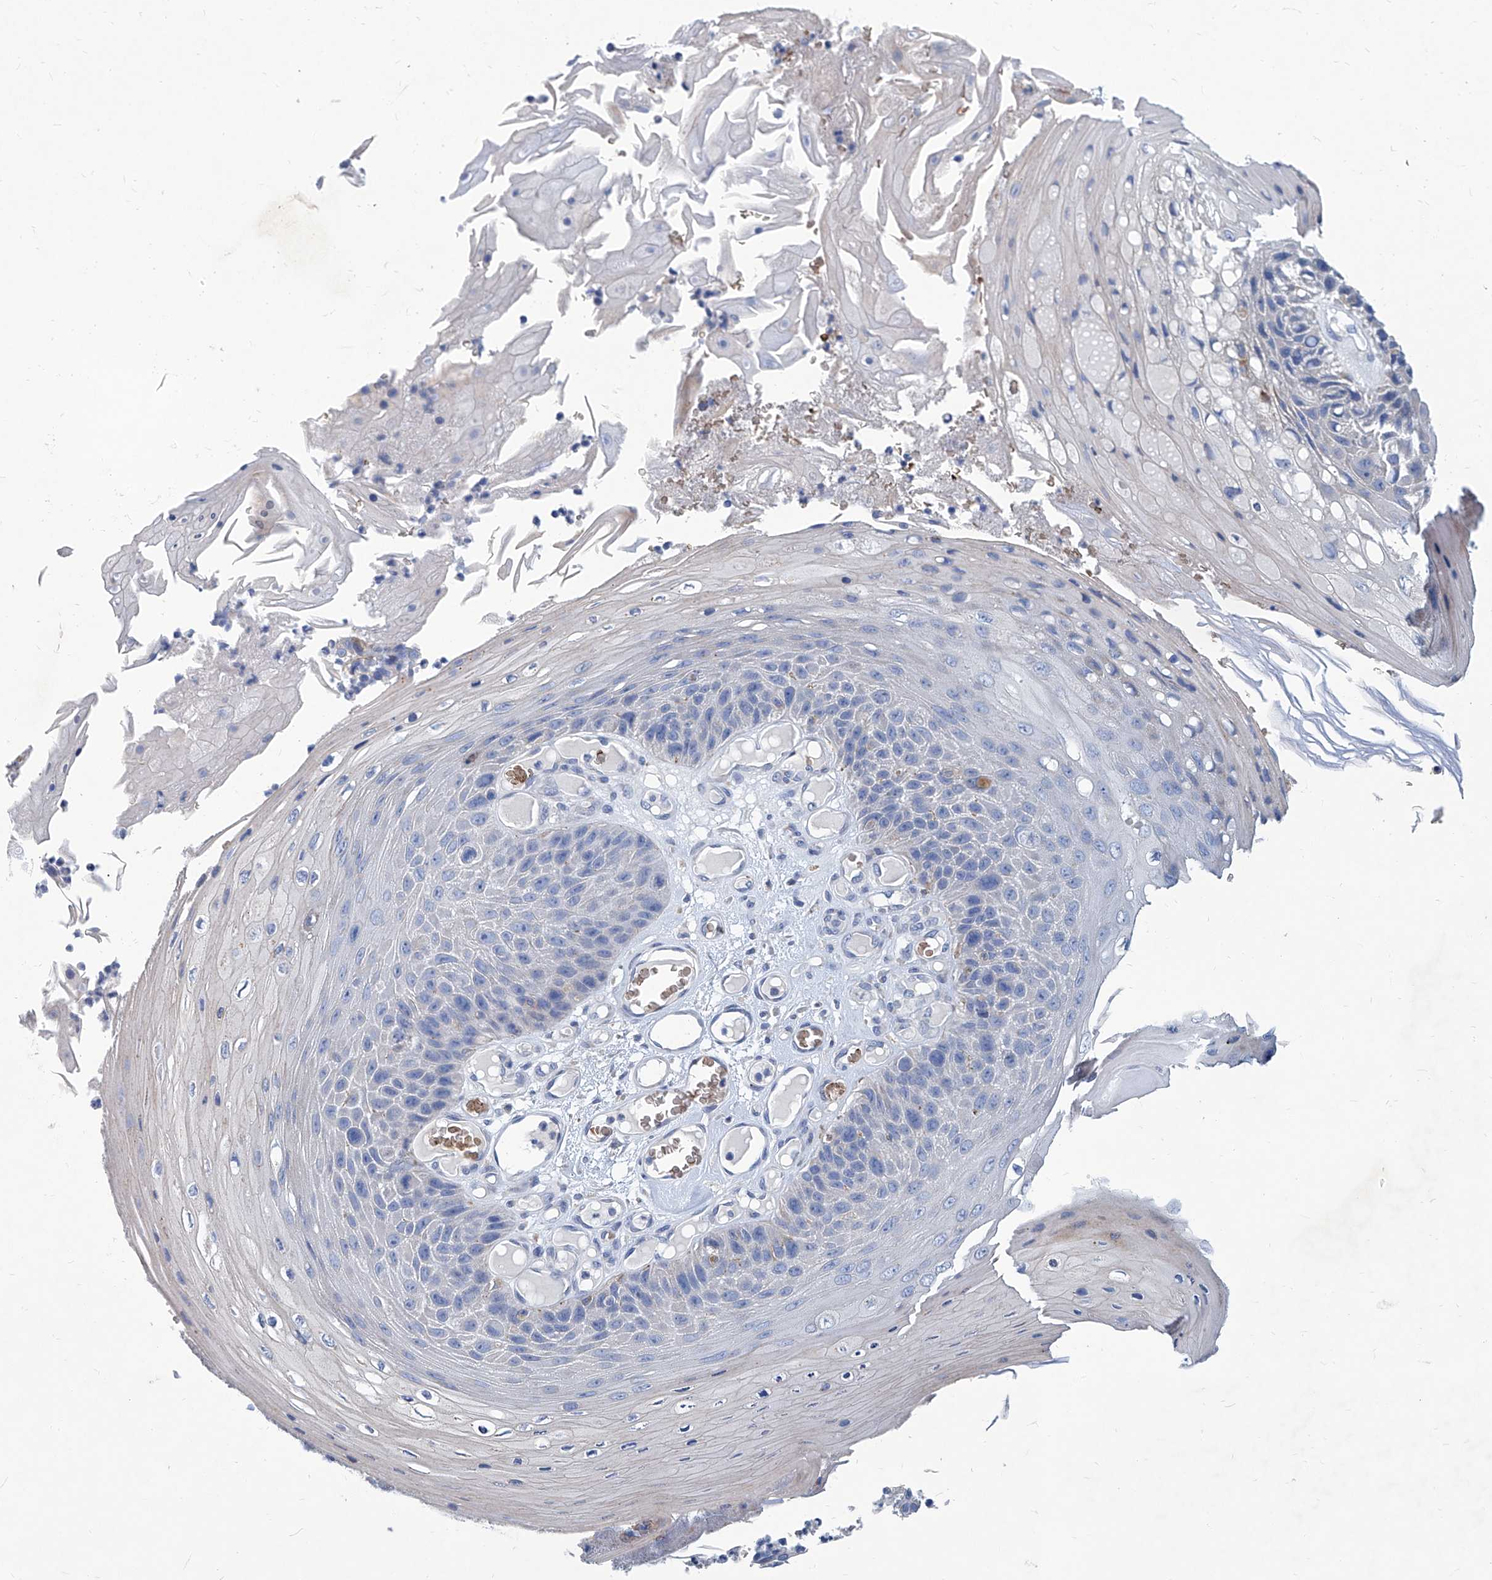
{"staining": {"intensity": "negative", "quantity": "none", "location": "none"}, "tissue": "skin cancer", "cell_type": "Tumor cells", "image_type": "cancer", "snomed": [{"axis": "morphology", "description": "Squamous cell carcinoma, NOS"}, {"axis": "topography", "description": "Skin"}], "caption": "Immunohistochemistry (IHC) of human skin cancer (squamous cell carcinoma) shows no expression in tumor cells.", "gene": "FPR2", "patient": {"sex": "female", "age": 88}}